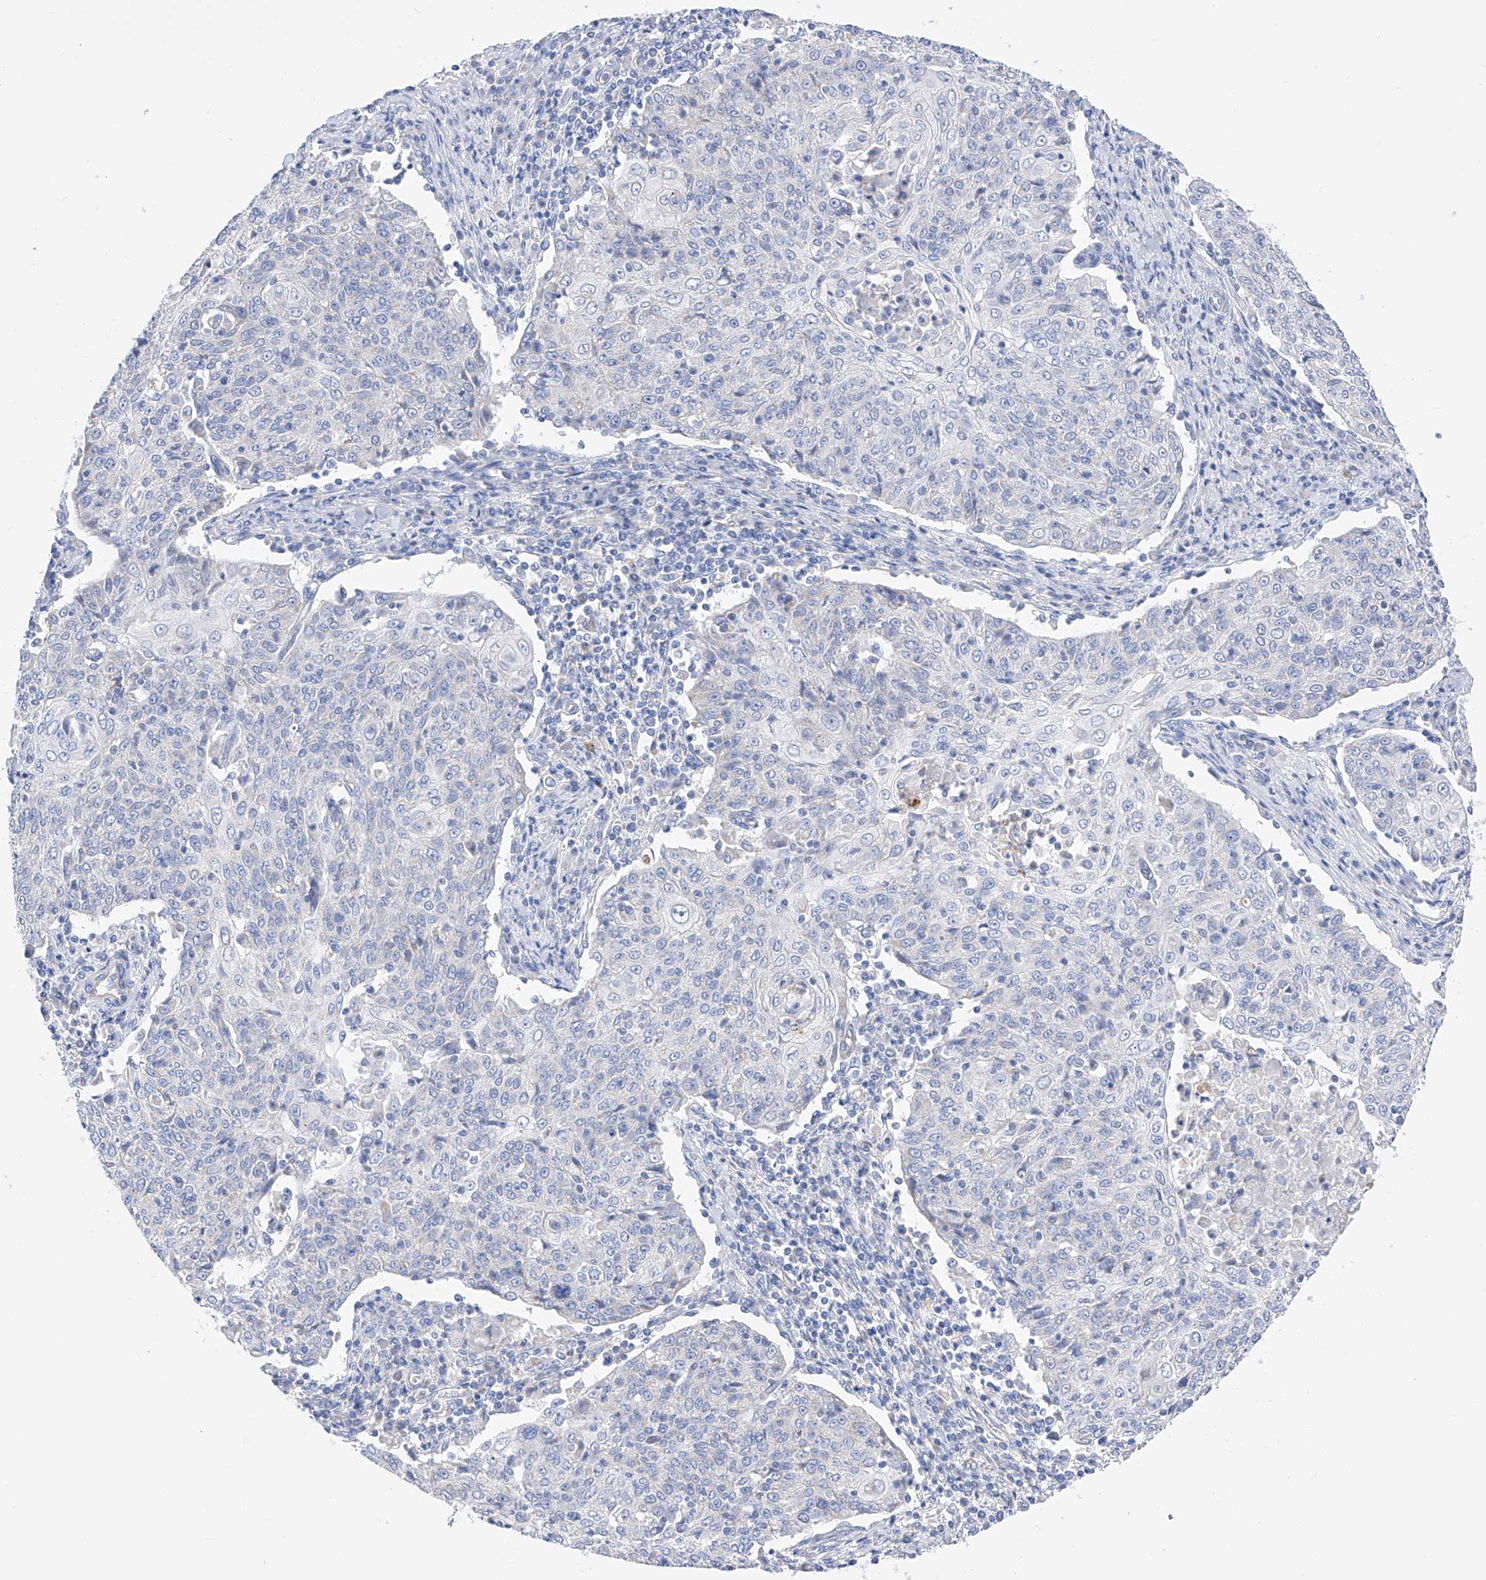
{"staining": {"intensity": "negative", "quantity": "none", "location": "none"}, "tissue": "cervical cancer", "cell_type": "Tumor cells", "image_type": "cancer", "snomed": [{"axis": "morphology", "description": "Squamous cell carcinoma, NOS"}, {"axis": "topography", "description": "Cervix"}], "caption": "High power microscopy image of an IHC histopathology image of squamous cell carcinoma (cervical), revealing no significant expression in tumor cells.", "gene": "FLG", "patient": {"sex": "female", "age": 48}}